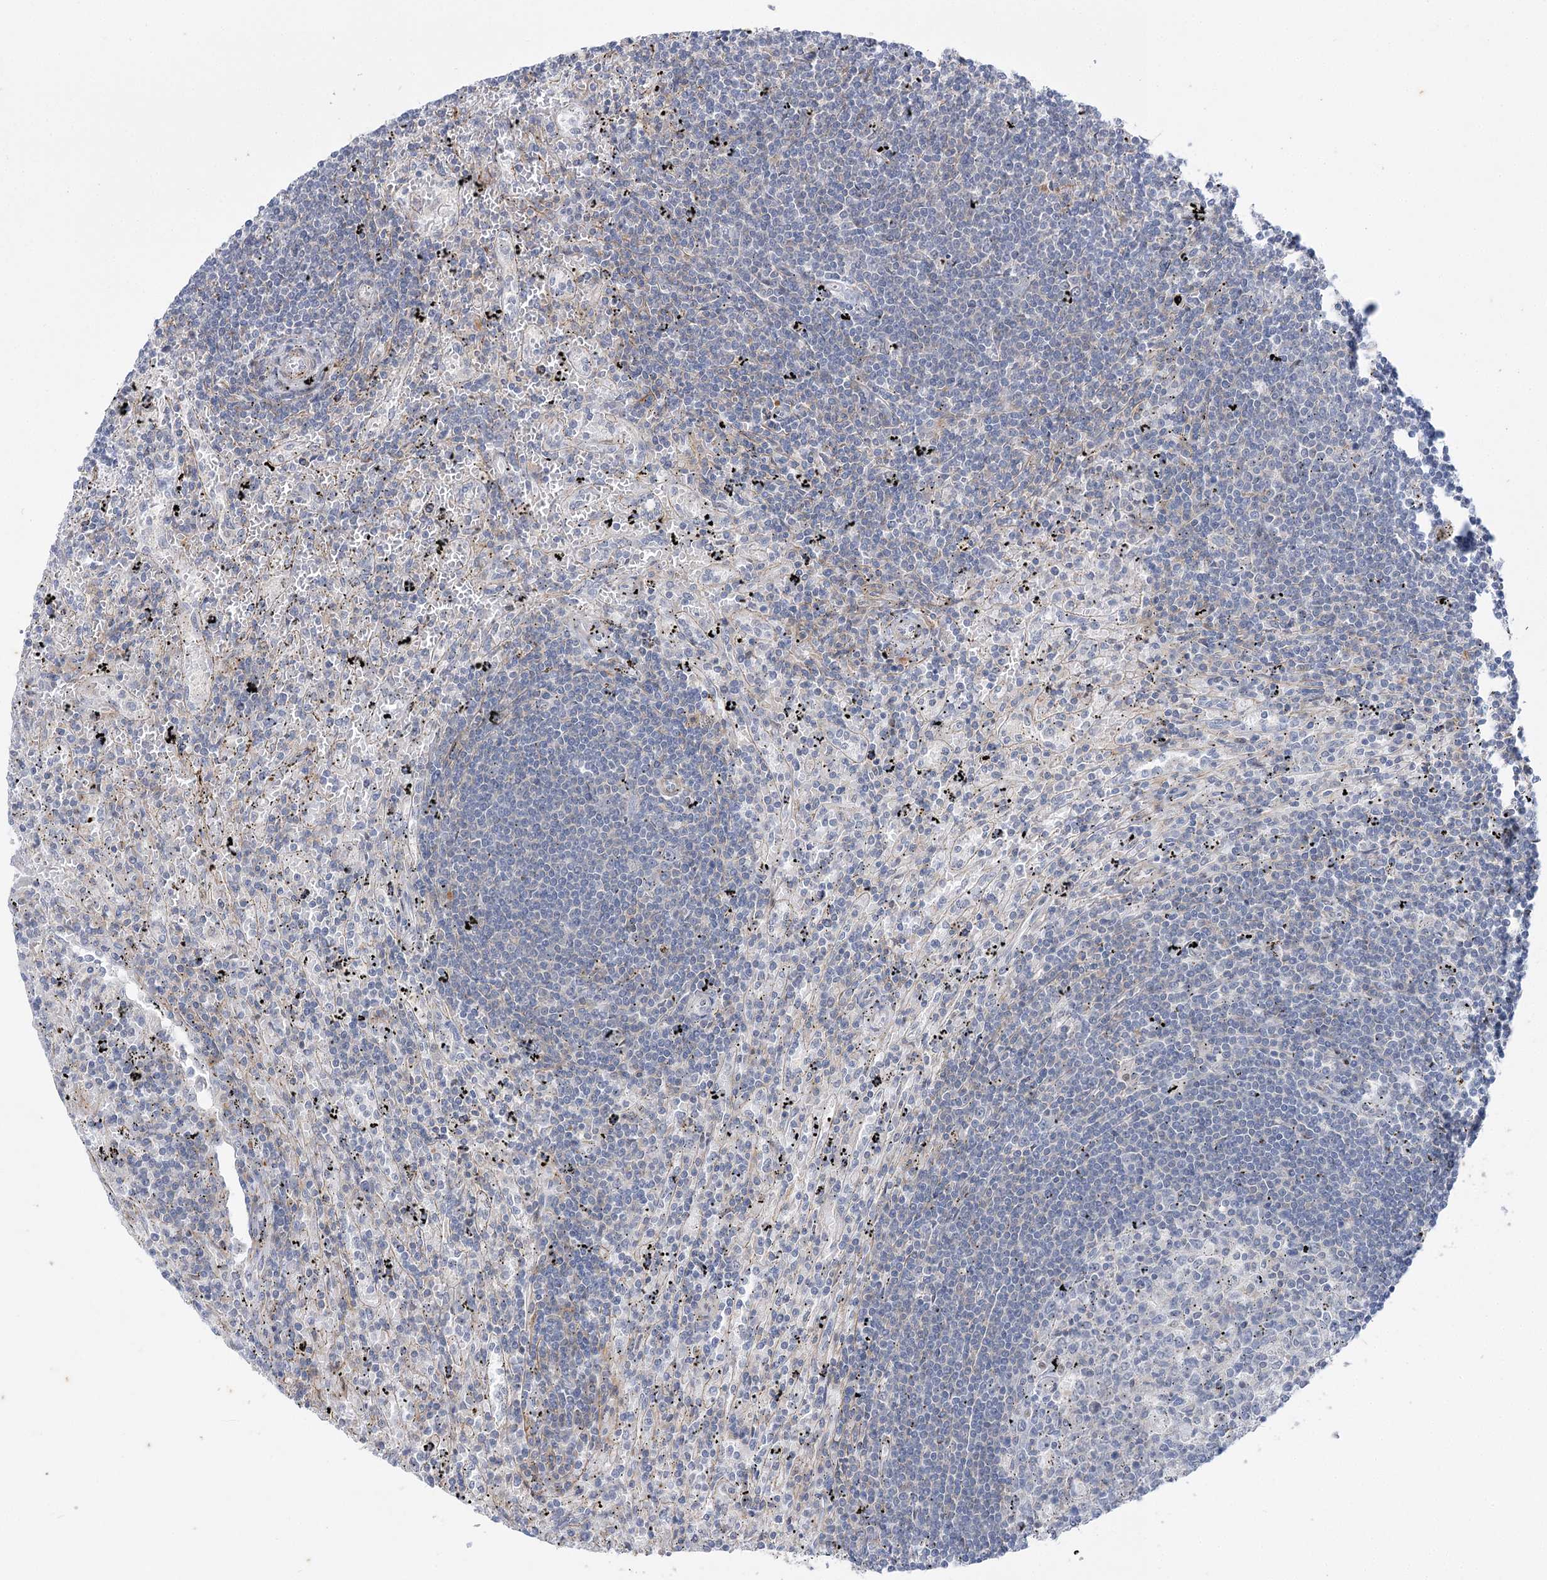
{"staining": {"intensity": "negative", "quantity": "none", "location": "none"}, "tissue": "lymphoma", "cell_type": "Tumor cells", "image_type": "cancer", "snomed": [{"axis": "morphology", "description": "Malignant lymphoma, non-Hodgkin's type, Low grade"}, {"axis": "topography", "description": "Spleen"}], "caption": "Immunohistochemistry of human lymphoma demonstrates no expression in tumor cells.", "gene": "AGXT2", "patient": {"sex": "male", "age": 76}}